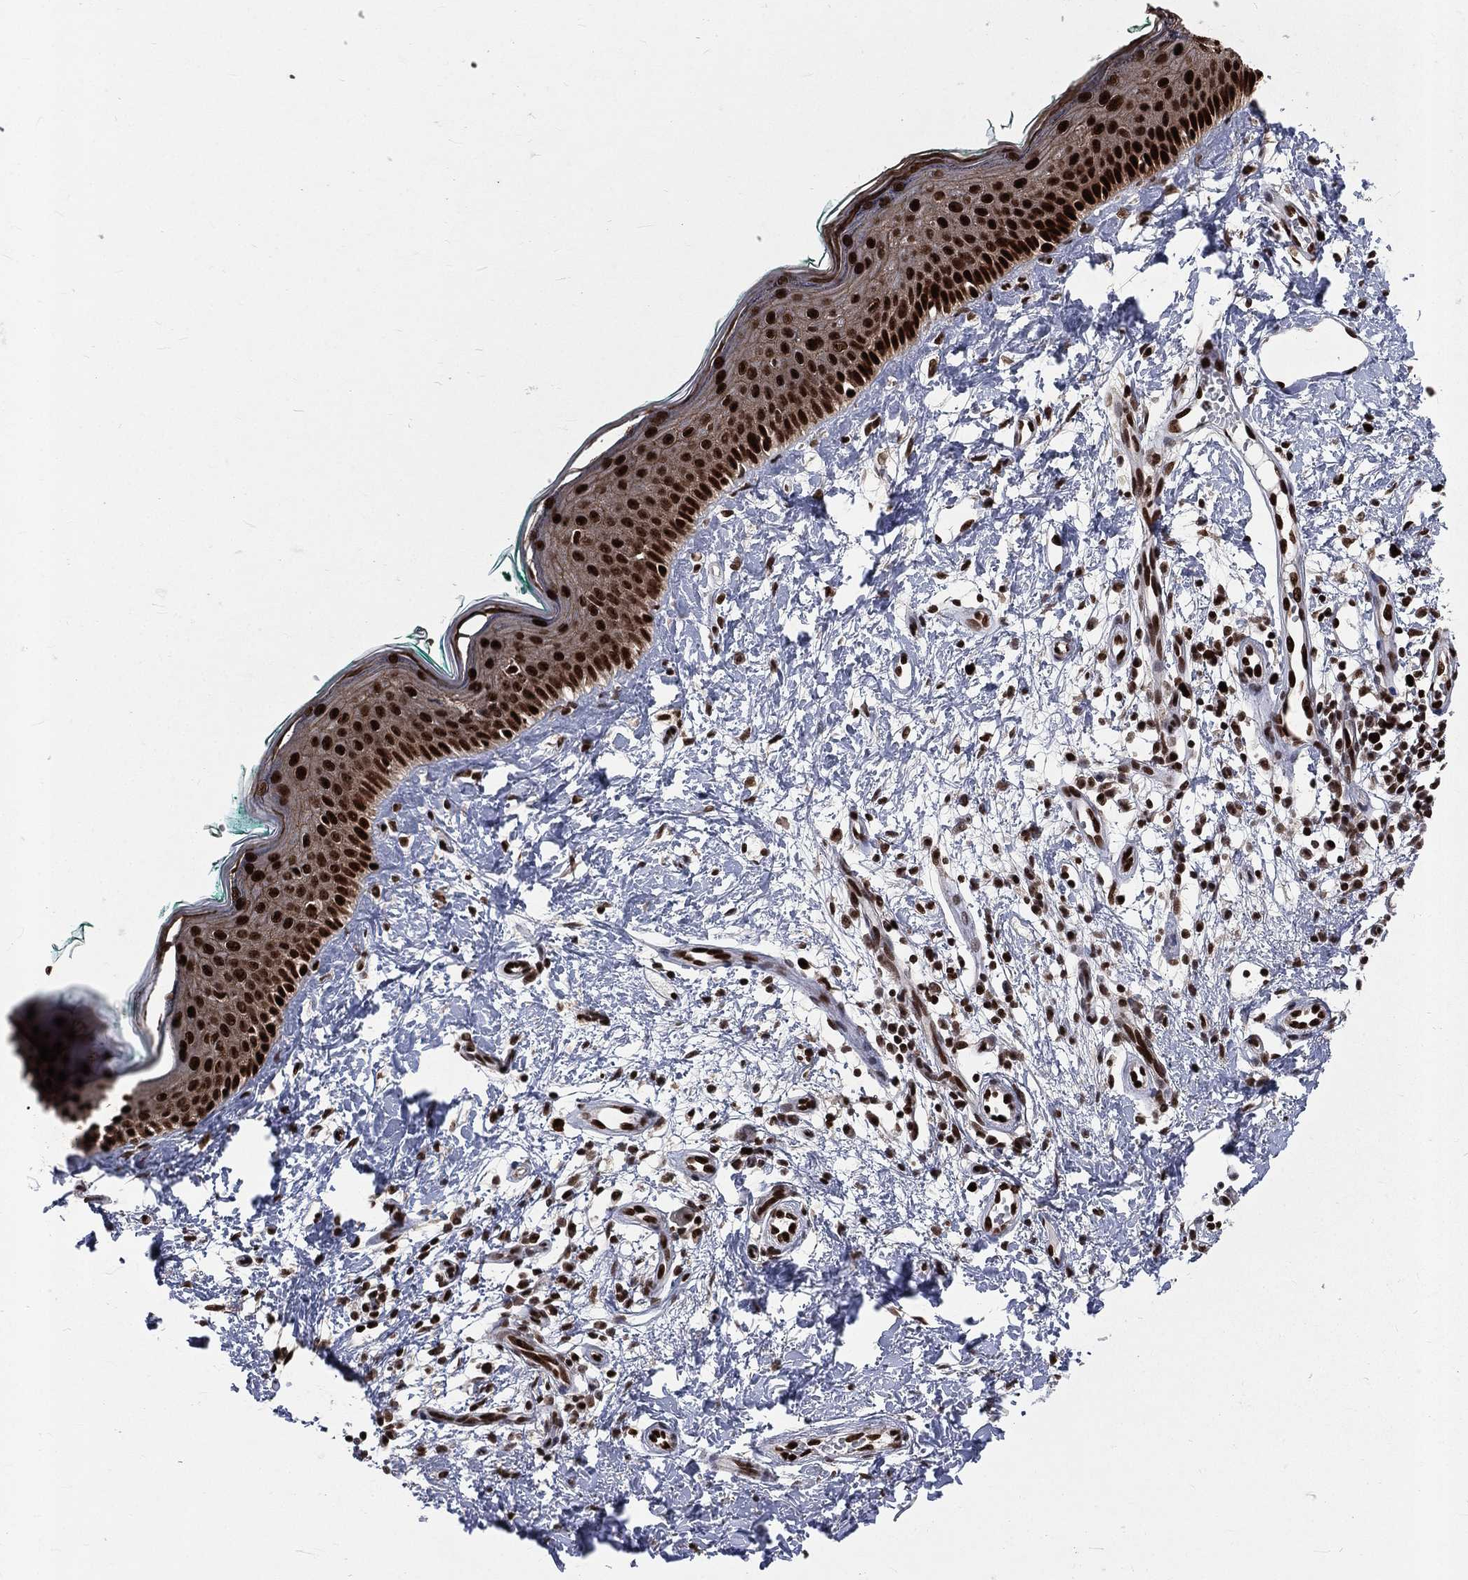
{"staining": {"intensity": "moderate", "quantity": ">75%", "location": "nuclear"}, "tissue": "skin", "cell_type": "Fibroblasts", "image_type": "normal", "snomed": [{"axis": "morphology", "description": "Normal tissue, NOS"}, {"axis": "morphology", "description": "Basal cell carcinoma"}, {"axis": "topography", "description": "Skin"}], "caption": "Protein staining displays moderate nuclear positivity in approximately >75% of fibroblasts in normal skin.", "gene": "POLB", "patient": {"sex": "male", "age": 33}}